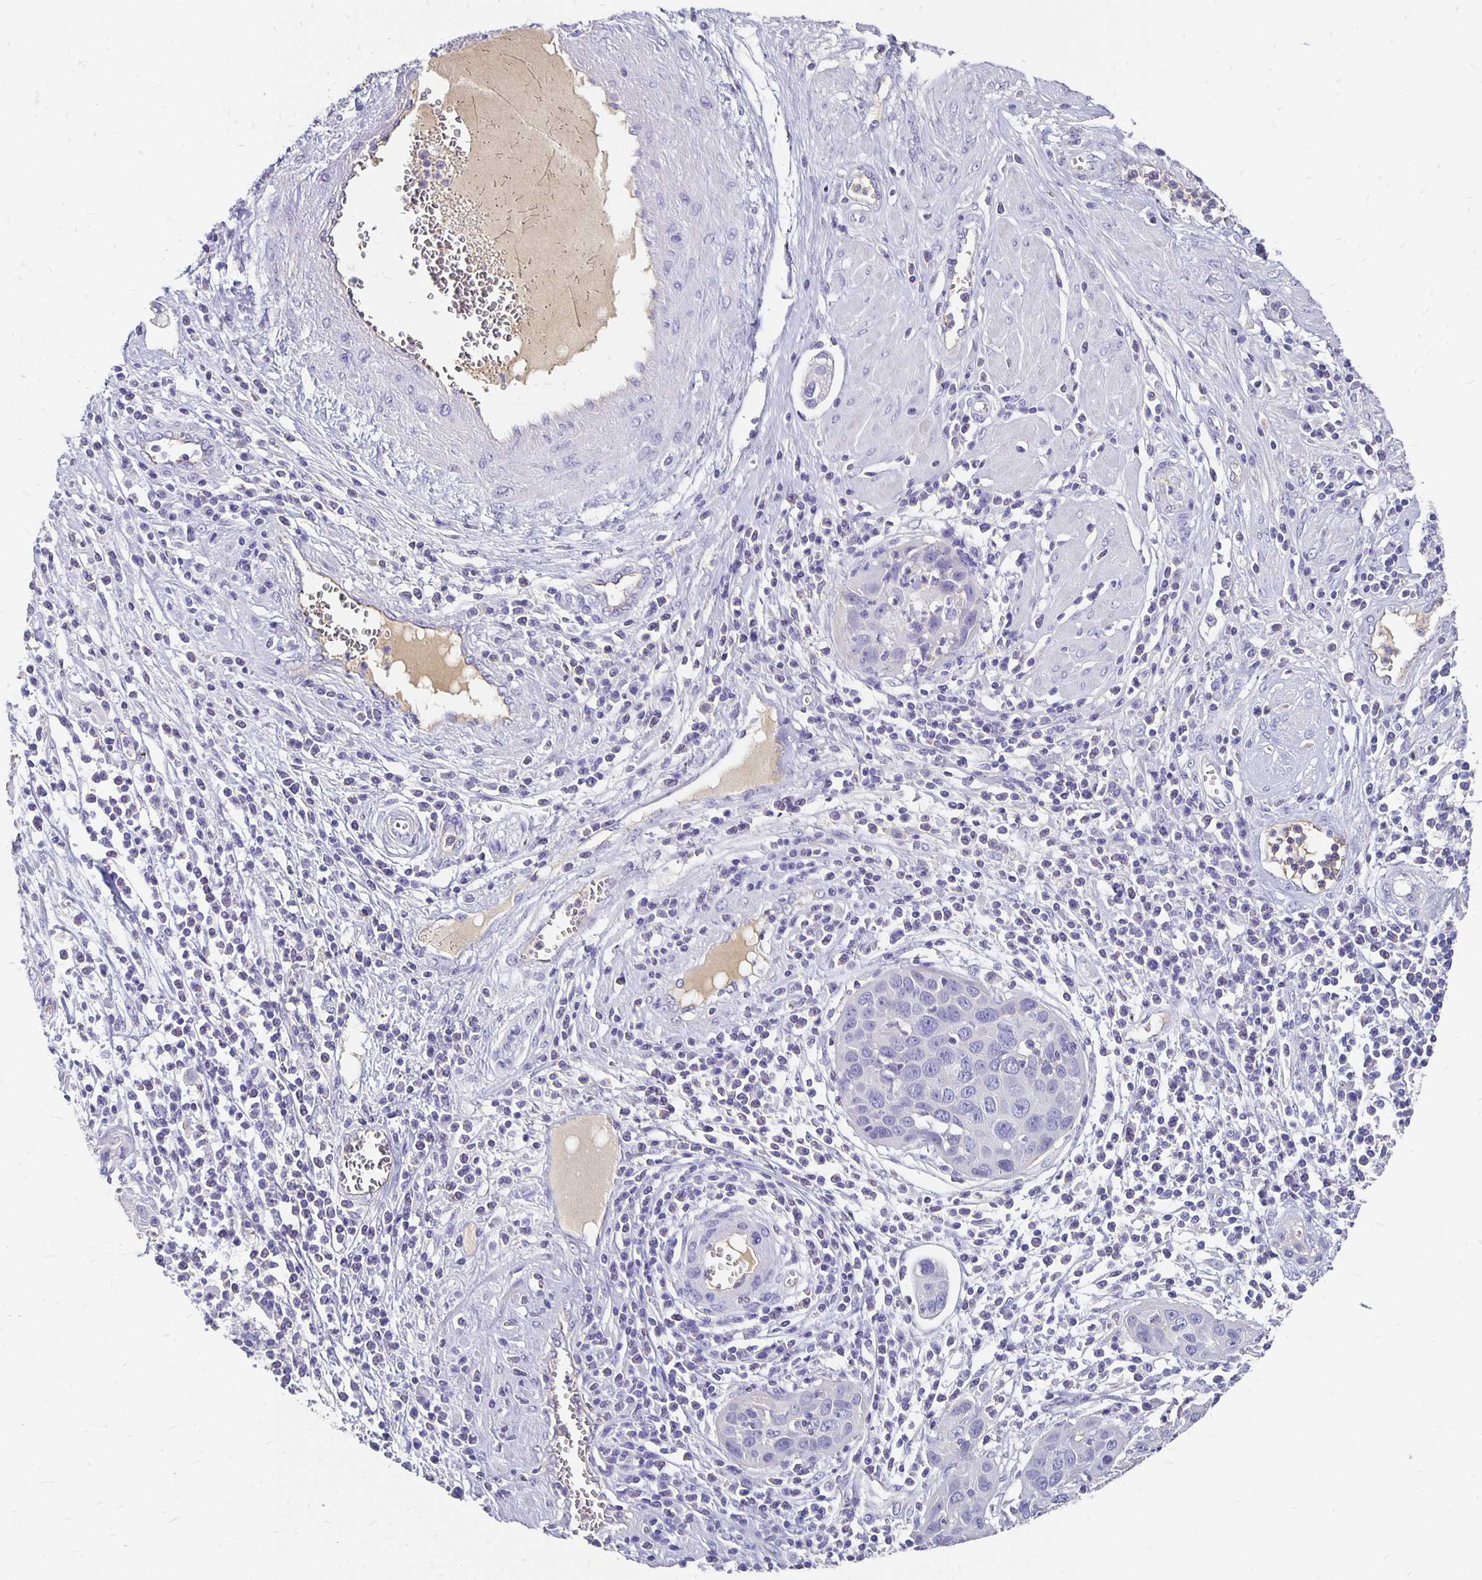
{"staining": {"intensity": "negative", "quantity": "none", "location": "none"}, "tissue": "cervical cancer", "cell_type": "Tumor cells", "image_type": "cancer", "snomed": [{"axis": "morphology", "description": "Squamous cell carcinoma, NOS"}, {"axis": "topography", "description": "Cervix"}], "caption": "DAB (3,3'-diaminobenzidine) immunohistochemical staining of cervical cancer exhibits no significant staining in tumor cells.", "gene": "APOB", "patient": {"sex": "female", "age": 36}}